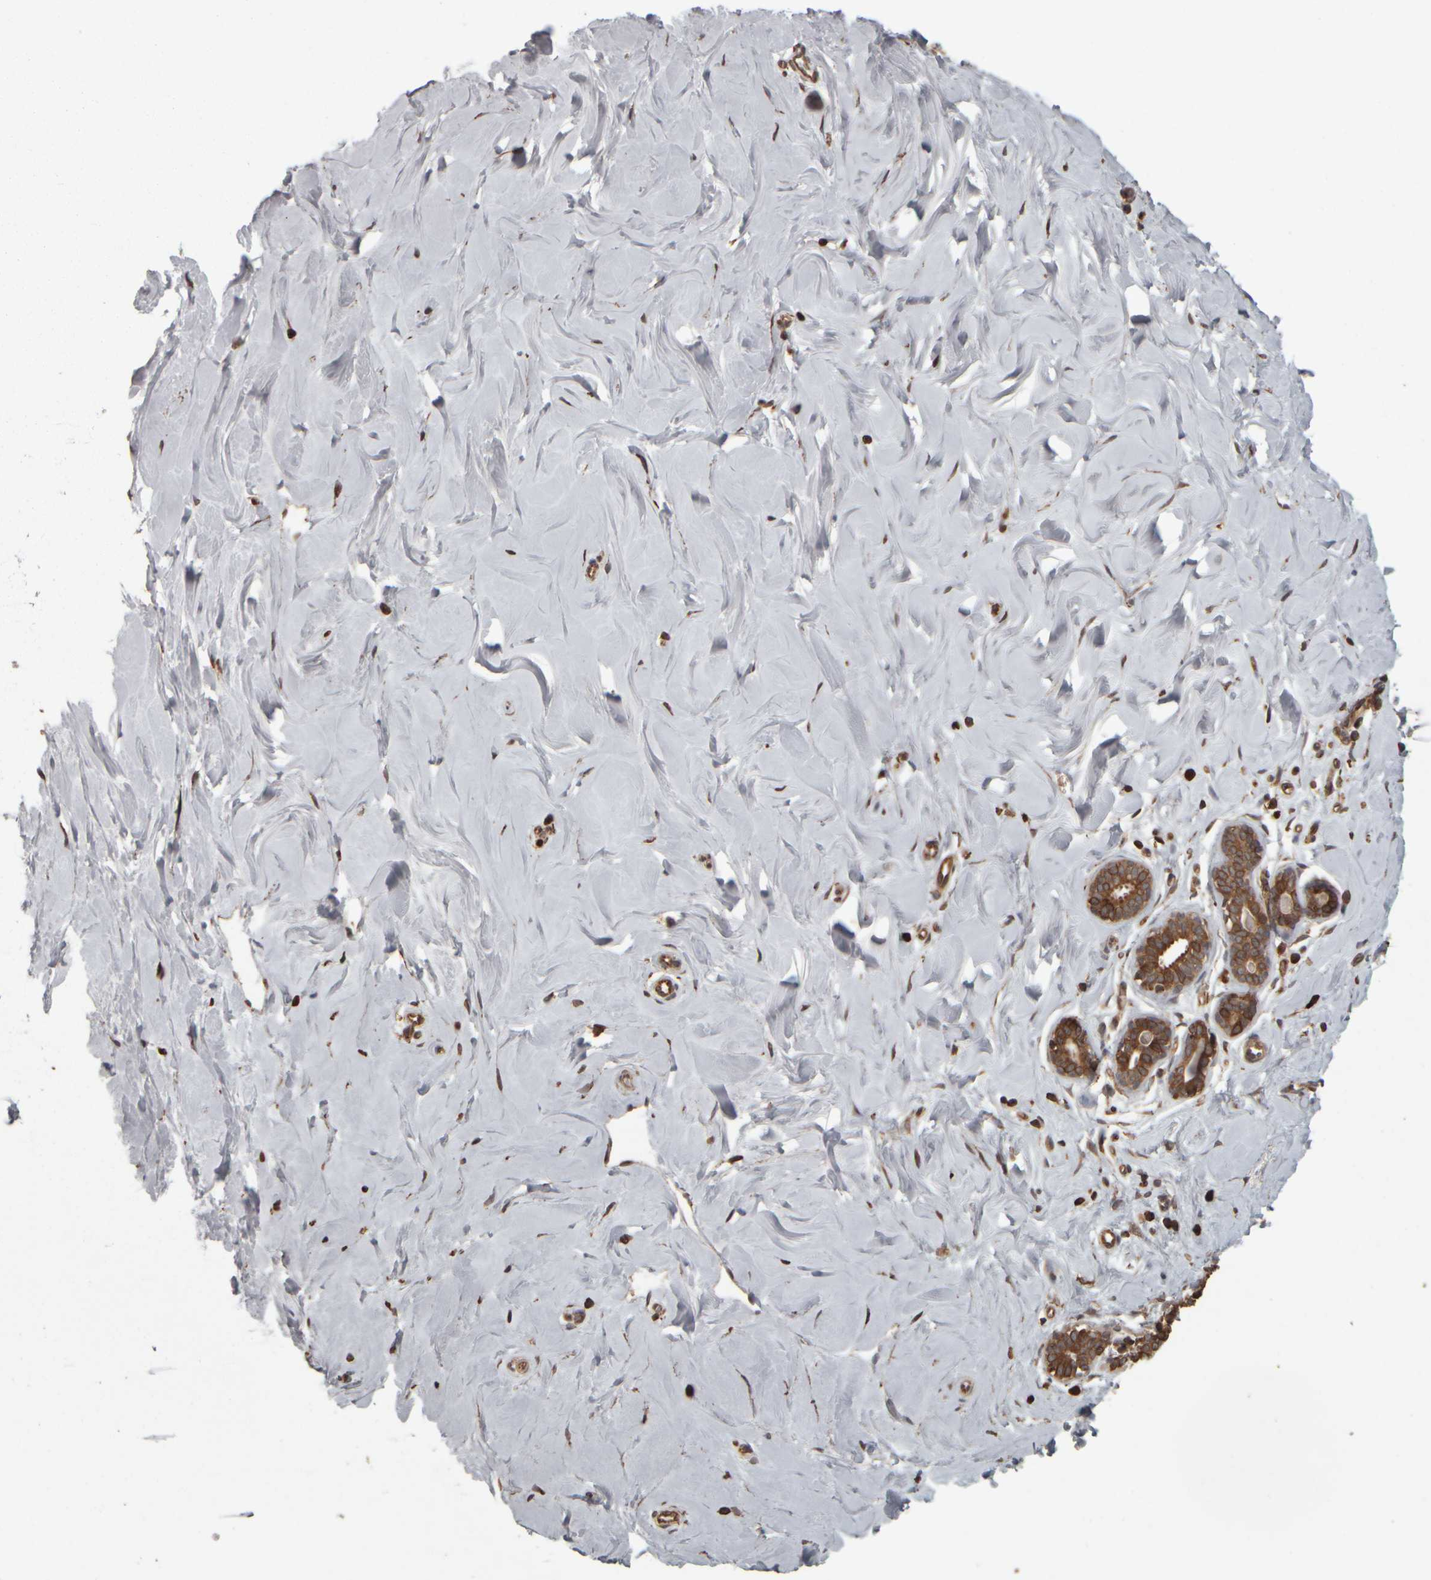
{"staining": {"intensity": "moderate", "quantity": ">75%", "location": "cytoplasmic/membranous"}, "tissue": "breast", "cell_type": "Adipocytes", "image_type": "normal", "snomed": [{"axis": "morphology", "description": "Normal tissue, NOS"}, {"axis": "topography", "description": "Breast"}], "caption": "Immunohistochemical staining of normal breast reveals medium levels of moderate cytoplasmic/membranous positivity in about >75% of adipocytes.", "gene": "AGBL3", "patient": {"sex": "female", "age": 23}}